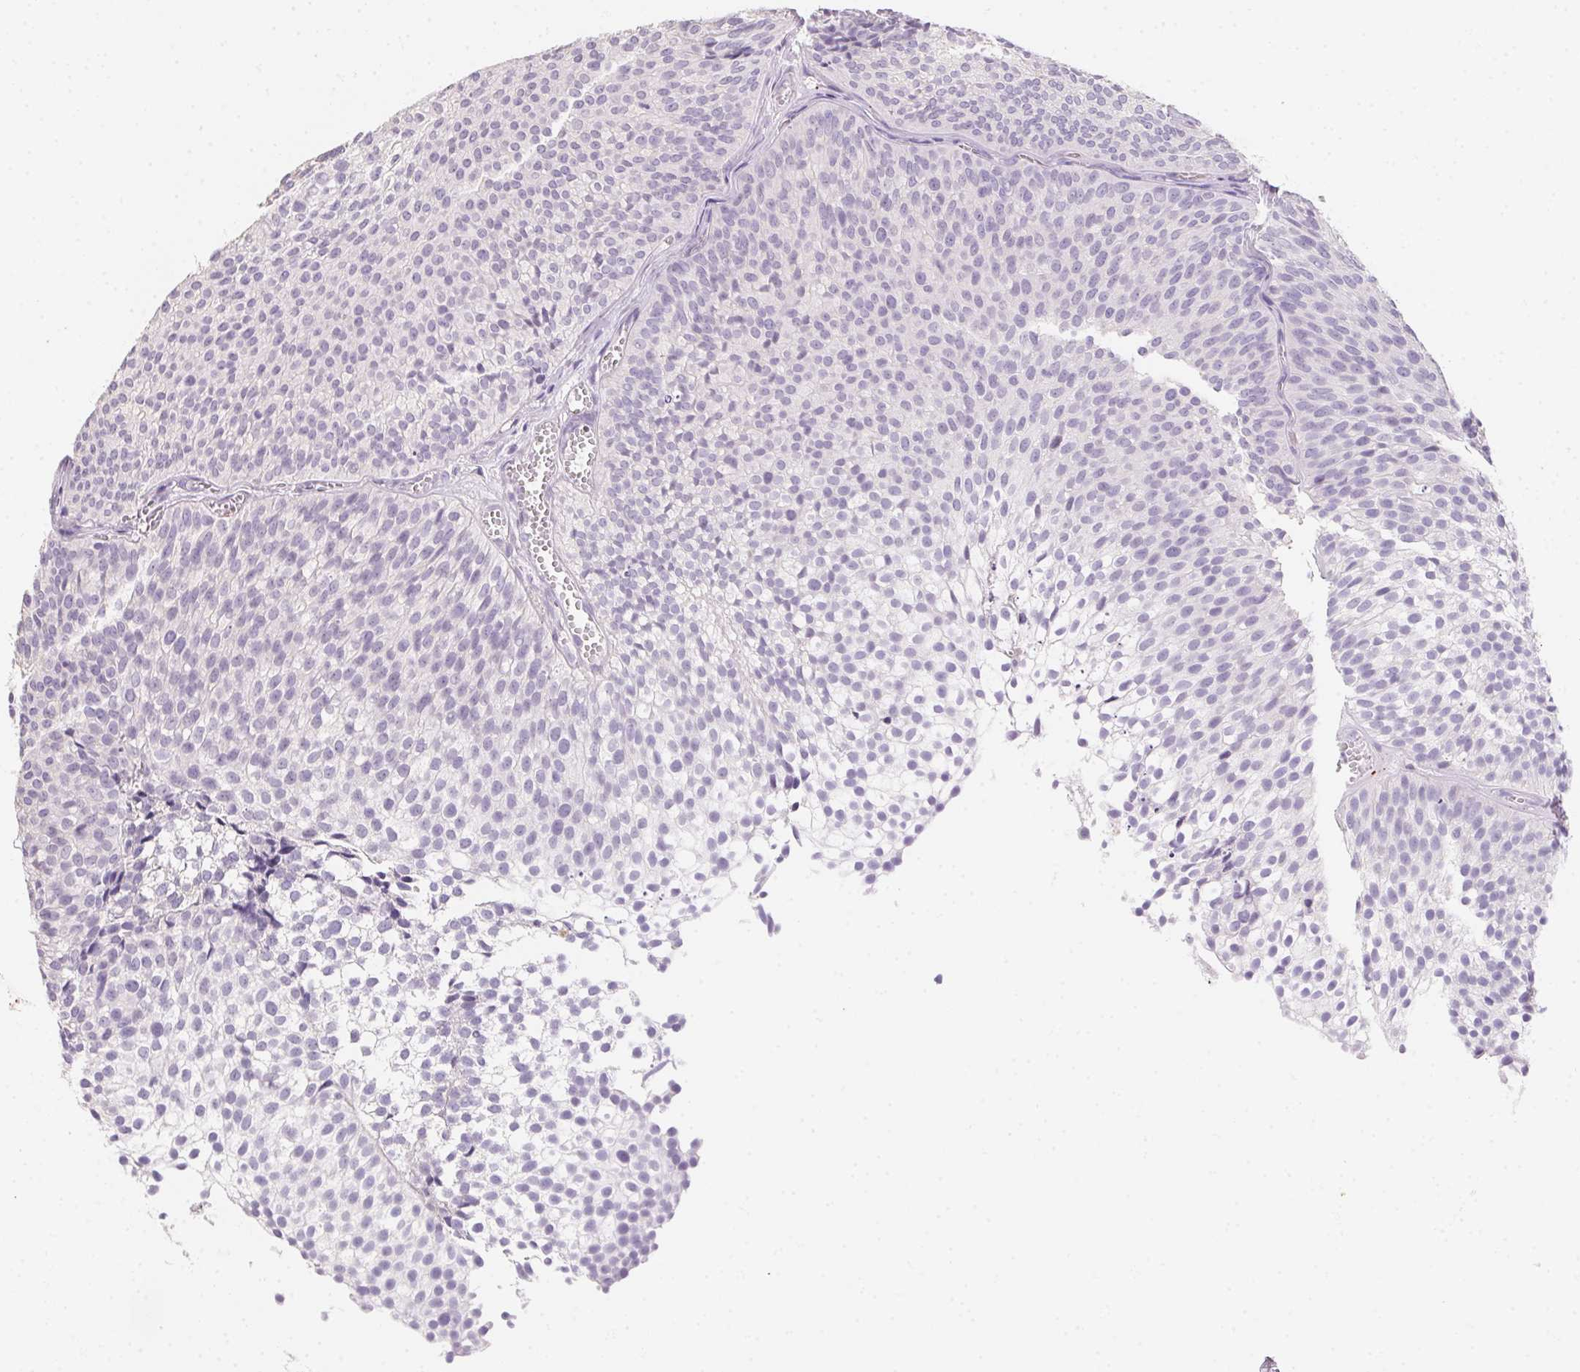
{"staining": {"intensity": "negative", "quantity": "none", "location": "none"}, "tissue": "urothelial cancer", "cell_type": "Tumor cells", "image_type": "cancer", "snomed": [{"axis": "morphology", "description": "Urothelial carcinoma, Low grade"}, {"axis": "topography", "description": "Urinary bladder"}], "caption": "Urothelial carcinoma (low-grade) was stained to show a protein in brown. There is no significant expression in tumor cells.", "gene": "MYL4", "patient": {"sex": "male", "age": 91}}